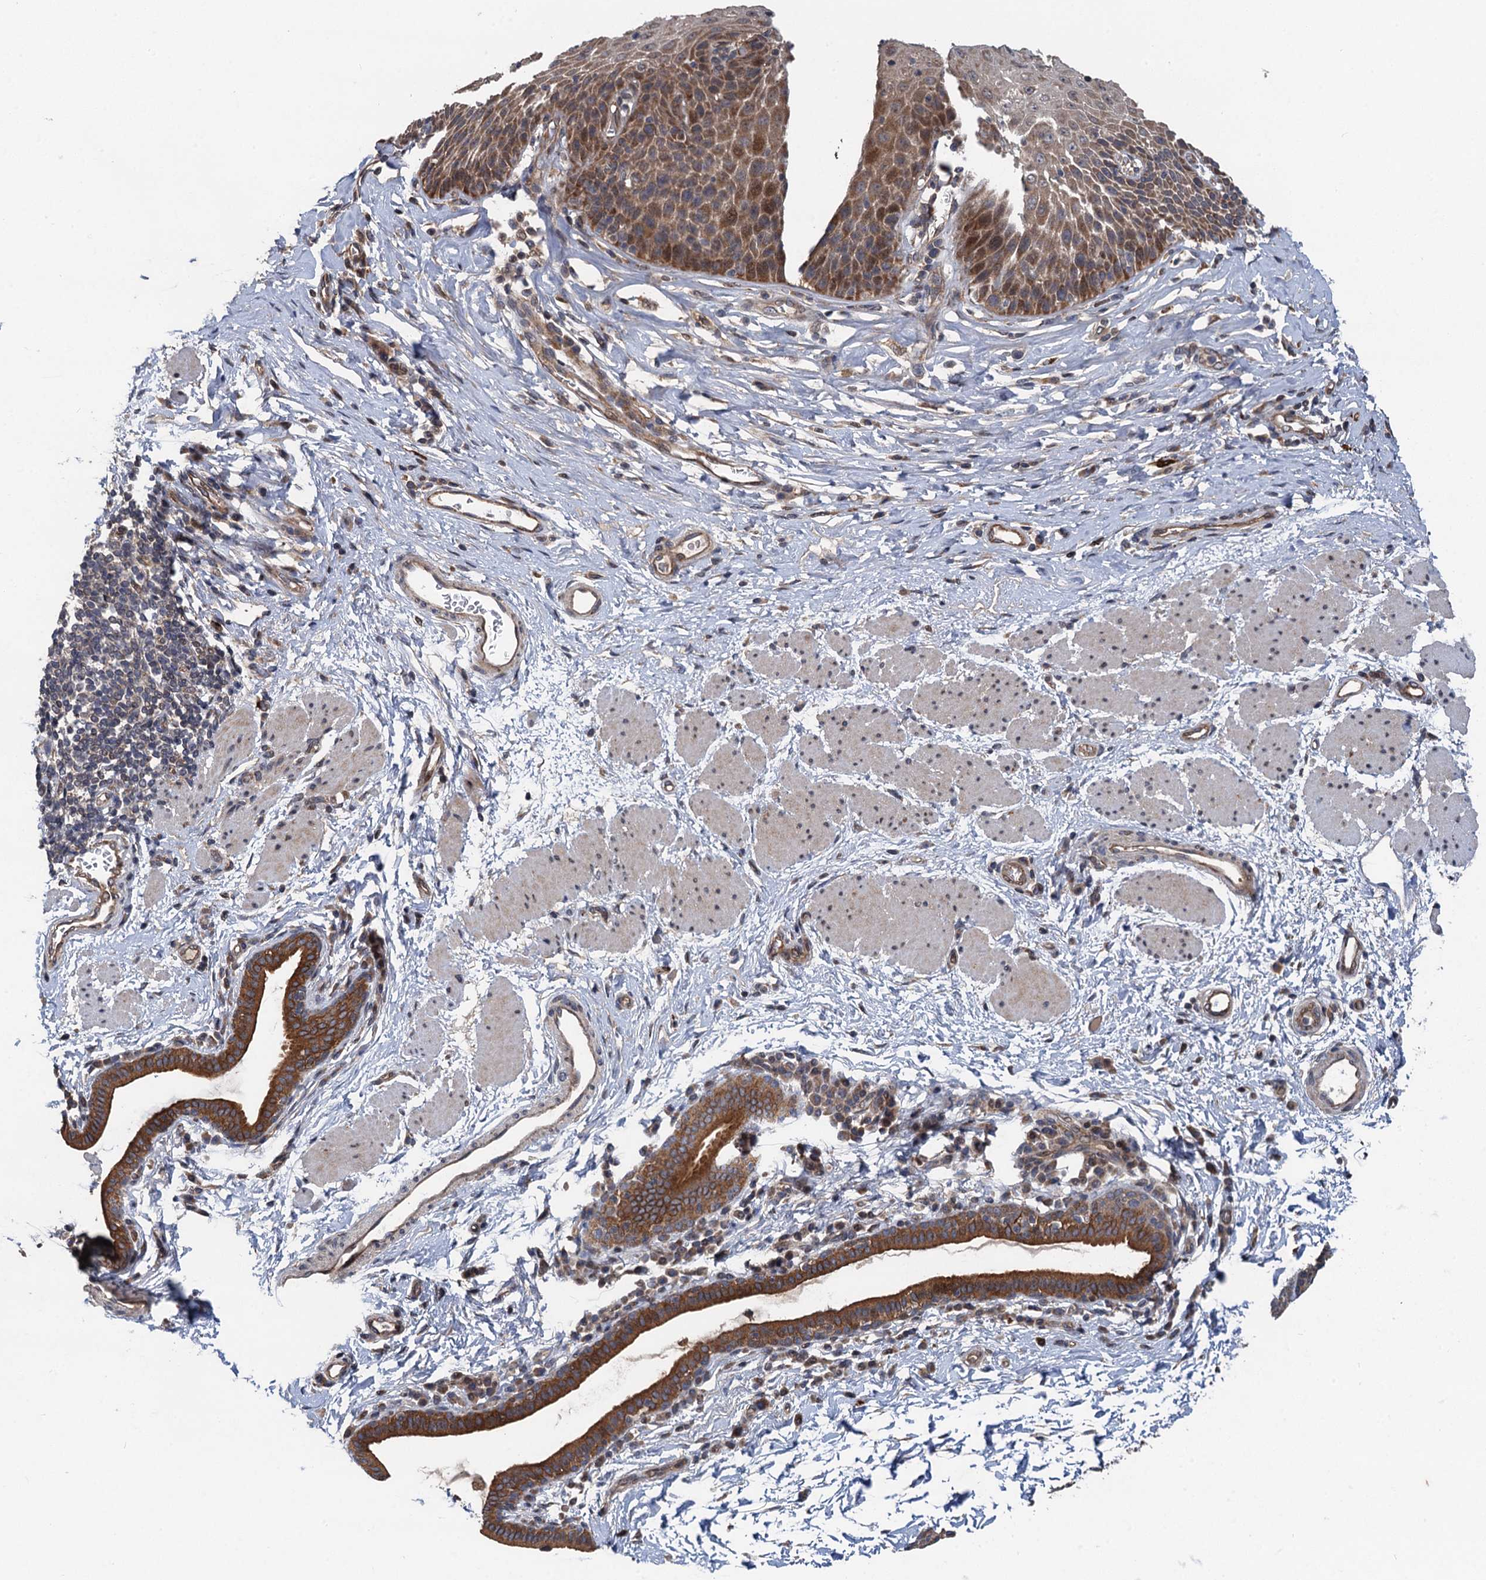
{"staining": {"intensity": "moderate", "quantity": "25%-75%", "location": "cytoplasmic/membranous,nuclear"}, "tissue": "esophagus", "cell_type": "Squamous epithelial cells", "image_type": "normal", "snomed": [{"axis": "morphology", "description": "Normal tissue, NOS"}, {"axis": "topography", "description": "Esophagus"}], "caption": "Brown immunohistochemical staining in benign esophagus reveals moderate cytoplasmic/membranous,nuclear staining in approximately 25%-75% of squamous epithelial cells. The staining was performed using DAB, with brown indicating positive protein expression. Nuclei are stained blue with hematoxylin.", "gene": "NLRP10", "patient": {"sex": "female", "age": 61}}